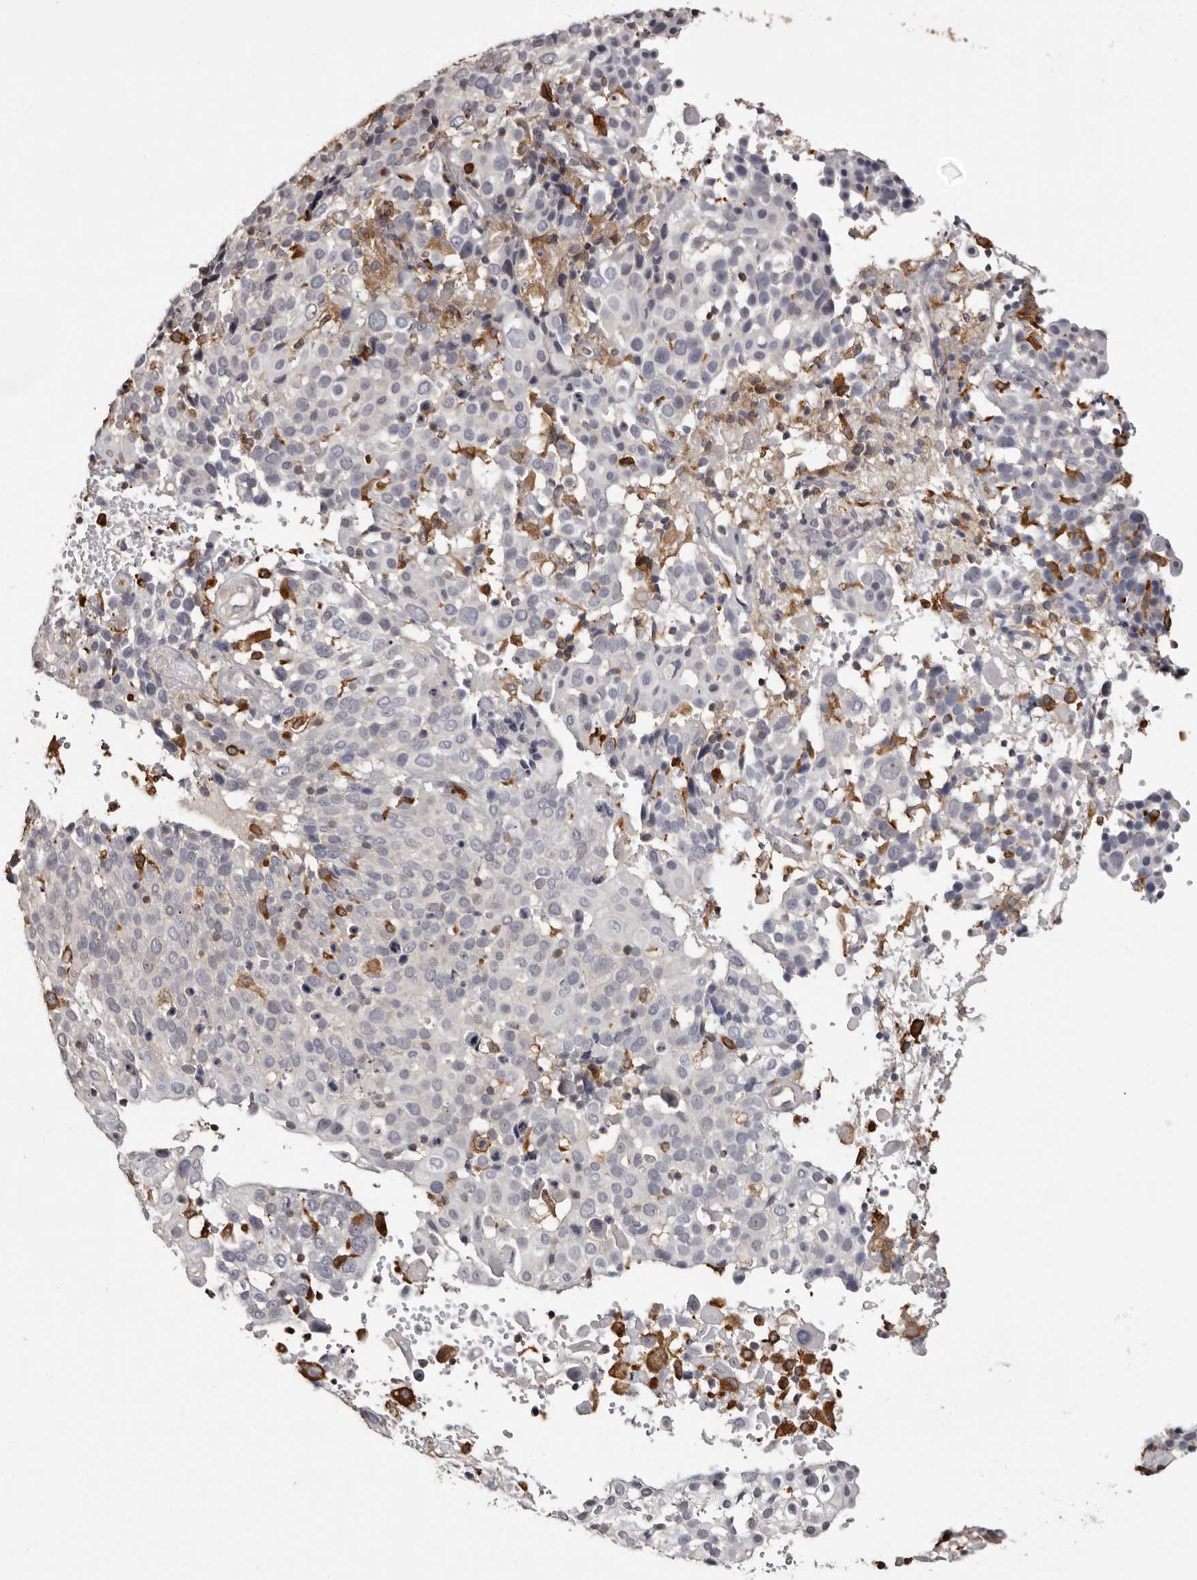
{"staining": {"intensity": "negative", "quantity": "none", "location": "none"}, "tissue": "cervical cancer", "cell_type": "Tumor cells", "image_type": "cancer", "snomed": [{"axis": "morphology", "description": "Squamous cell carcinoma, NOS"}, {"axis": "topography", "description": "Cervix"}], "caption": "A high-resolution photomicrograph shows immunohistochemistry staining of cervical cancer, which reveals no significant positivity in tumor cells. Nuclei are stained in blue.", "gene": "TNNI1", "patient": {"sex": "female", "age": 74}}